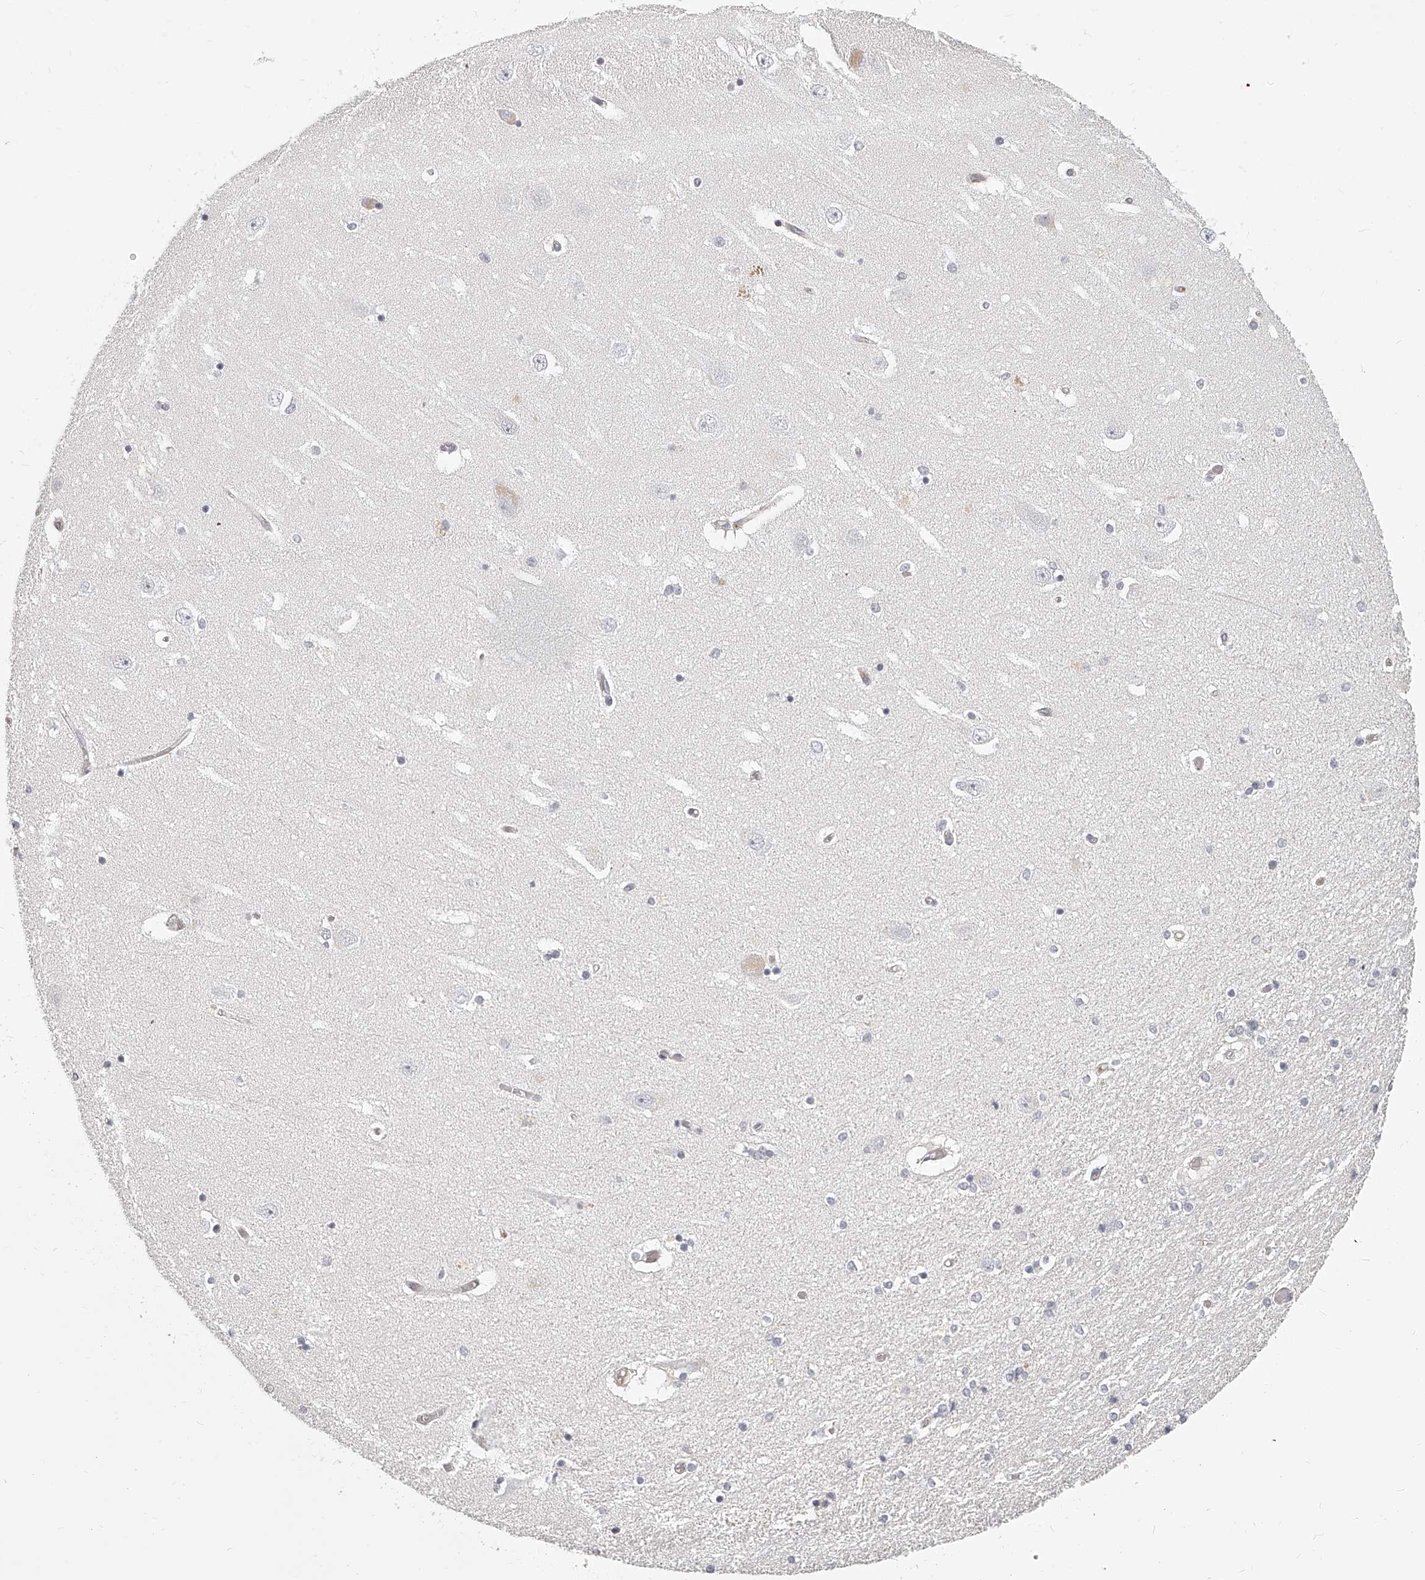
{"staining": {"intensity": "negative", "quantity": "none", "location": "none"}, "tissue": "hippocampus", "cell_type": "Glial cells", "image_type": "normal", "snomed": [{"axis": "morphology", "description": "Normal tissue, NOS"}, {"axis": "topography", "description": "Hippocampus"}], "caption": "Immunohistochemical staining of unremarkable human hippocampus shows no significant staining in glial cells. The staining is performed using DAB brown chromogen with nuclei counter-stained in using hematoxylin.", "gene": "ITGB3", "patient": {"sex": "female", "age": 54}}